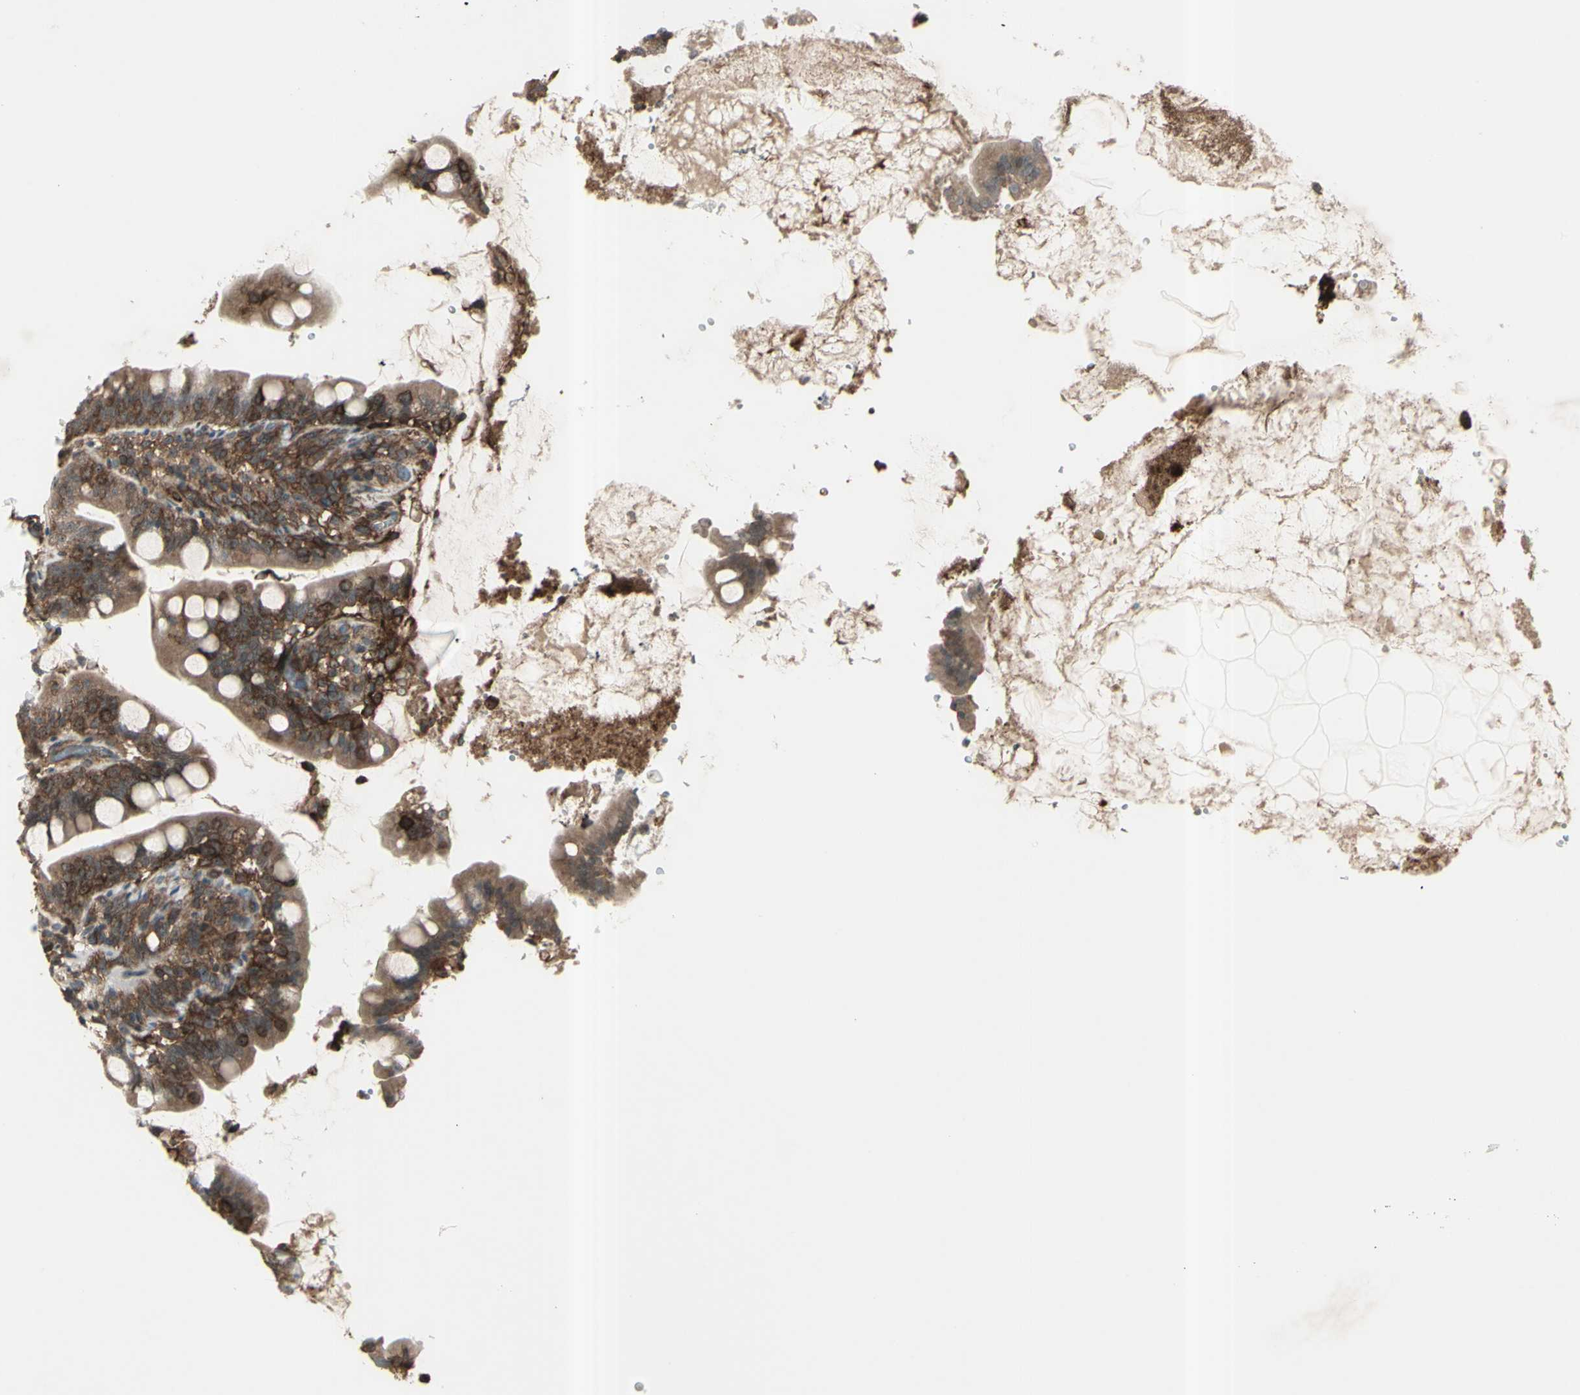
{"staining": {"intensity": "weak", "quantity": ">75%", "location": "cytoplasmic/membranous"}, "tissue": "small intestine", "cell_type": "Glandular cells", "image_type": "normal", "snomed": [{"axis": "morphology", "description": "Normal tissue, NOS"}, {"axis": "topography", "description": "Small intestine"}], "caption": "Immunohistochemical staining of benign human small intestine exhibits weak cytoplasmic/membranous protein positivity in about >75% of glandular cells.", "gene": "FXYD5", "patient": {"sex": "female", "age": 56}}